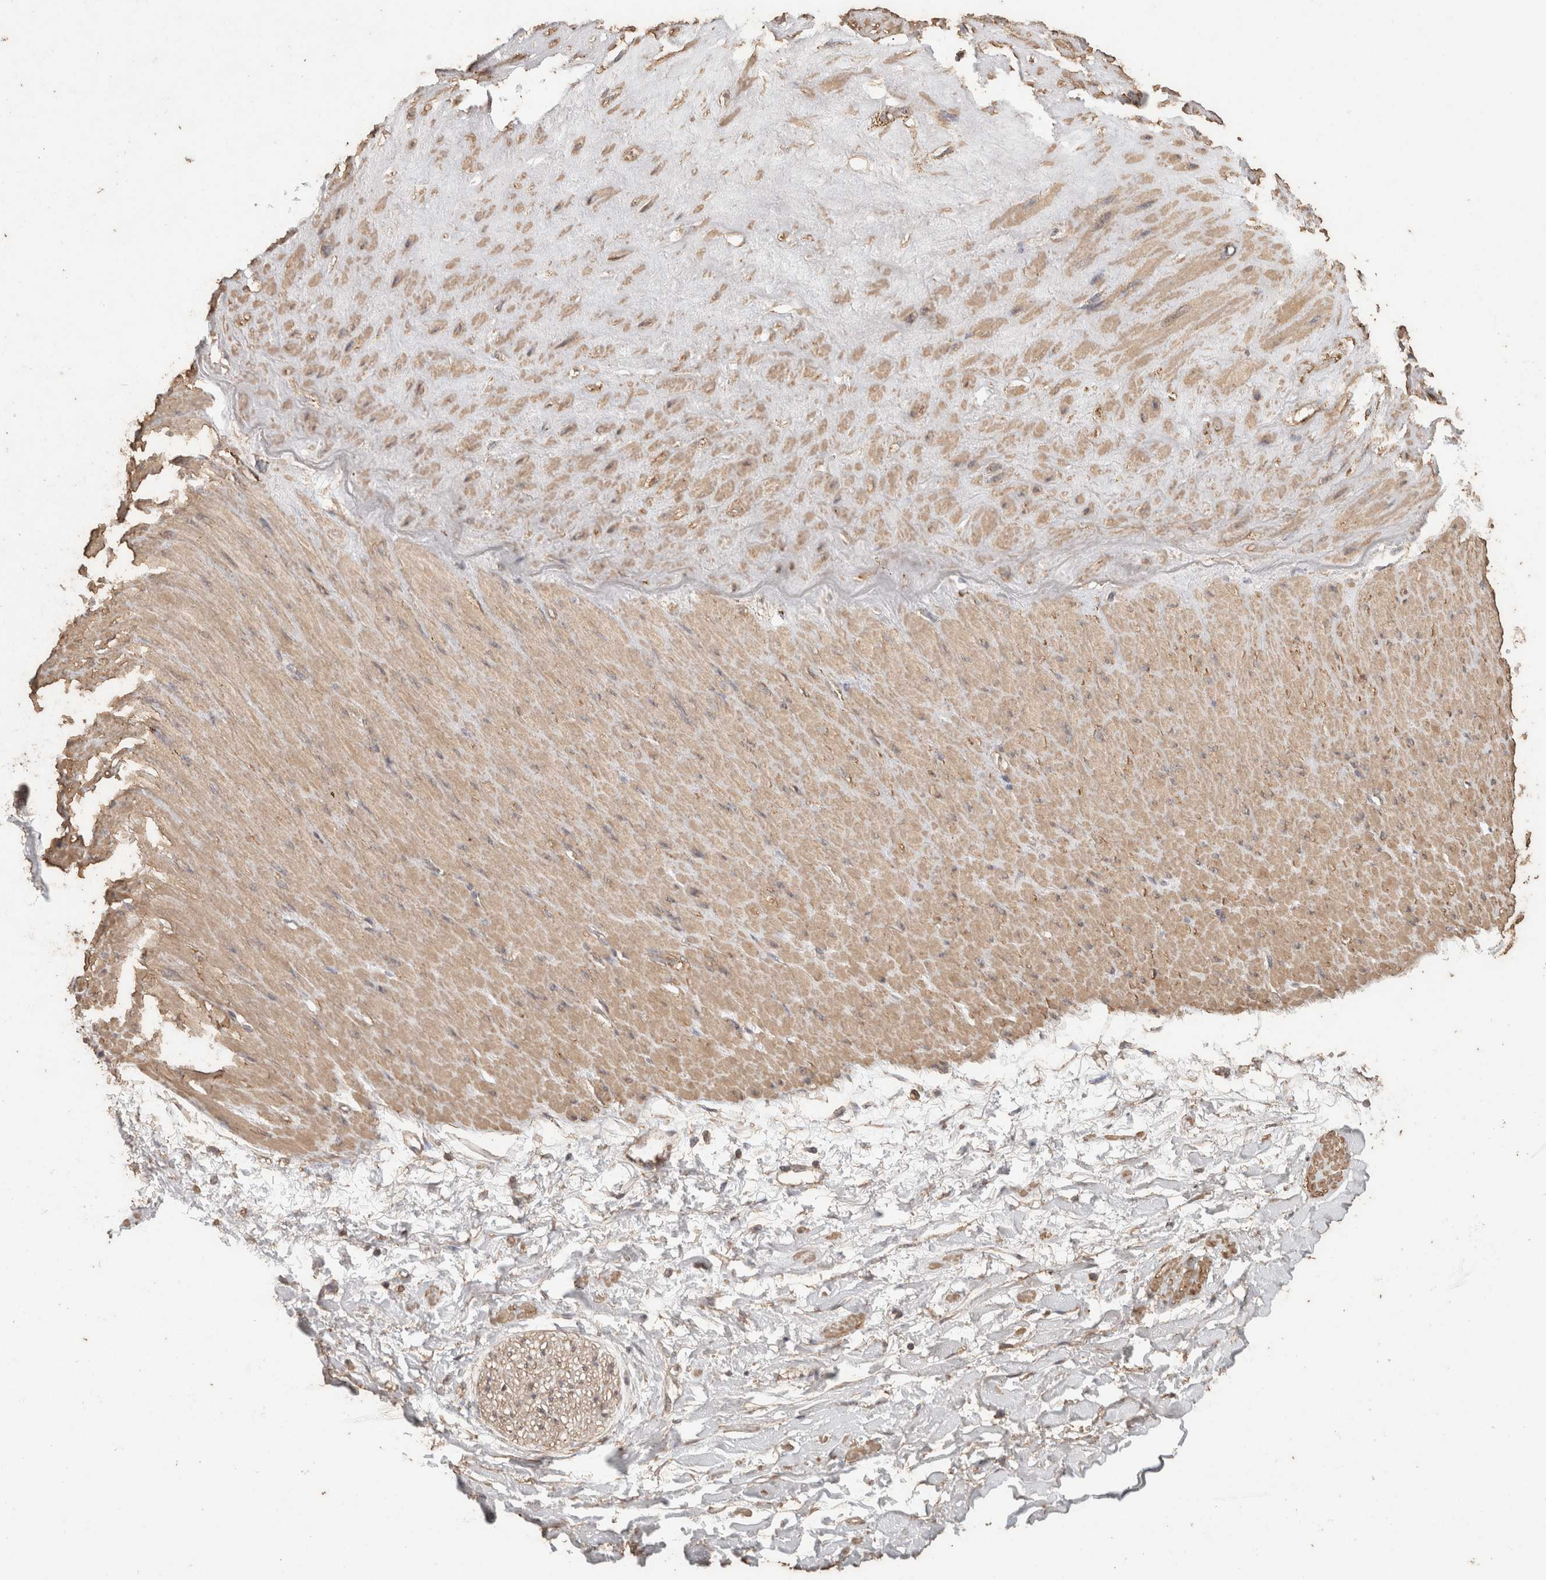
{"staining": {"intensity": "weak", "quantity": ">75%", "location": "cytoplasmic/membranous"}, "tissue": "adipose tissue", "cell_type": "Adipocytes", "image_type": "normal", "snomed": [{"axis": "morphology", "description": "Normal tissue, NOS"}, {"axis": "topography", "description": "Soft tissue"}], "caption": "This photomicrograph displays unremarkable adipose tissue stained with immunohistochemistry (IHC) to label a protein in brown. The cytoplasmic/membranous of adipocytes show weak positivity for the protein. Nuclei are counter-stained blue.", "gene": "CX3CL1", "patient": {"sex": "male", "age": 72}}